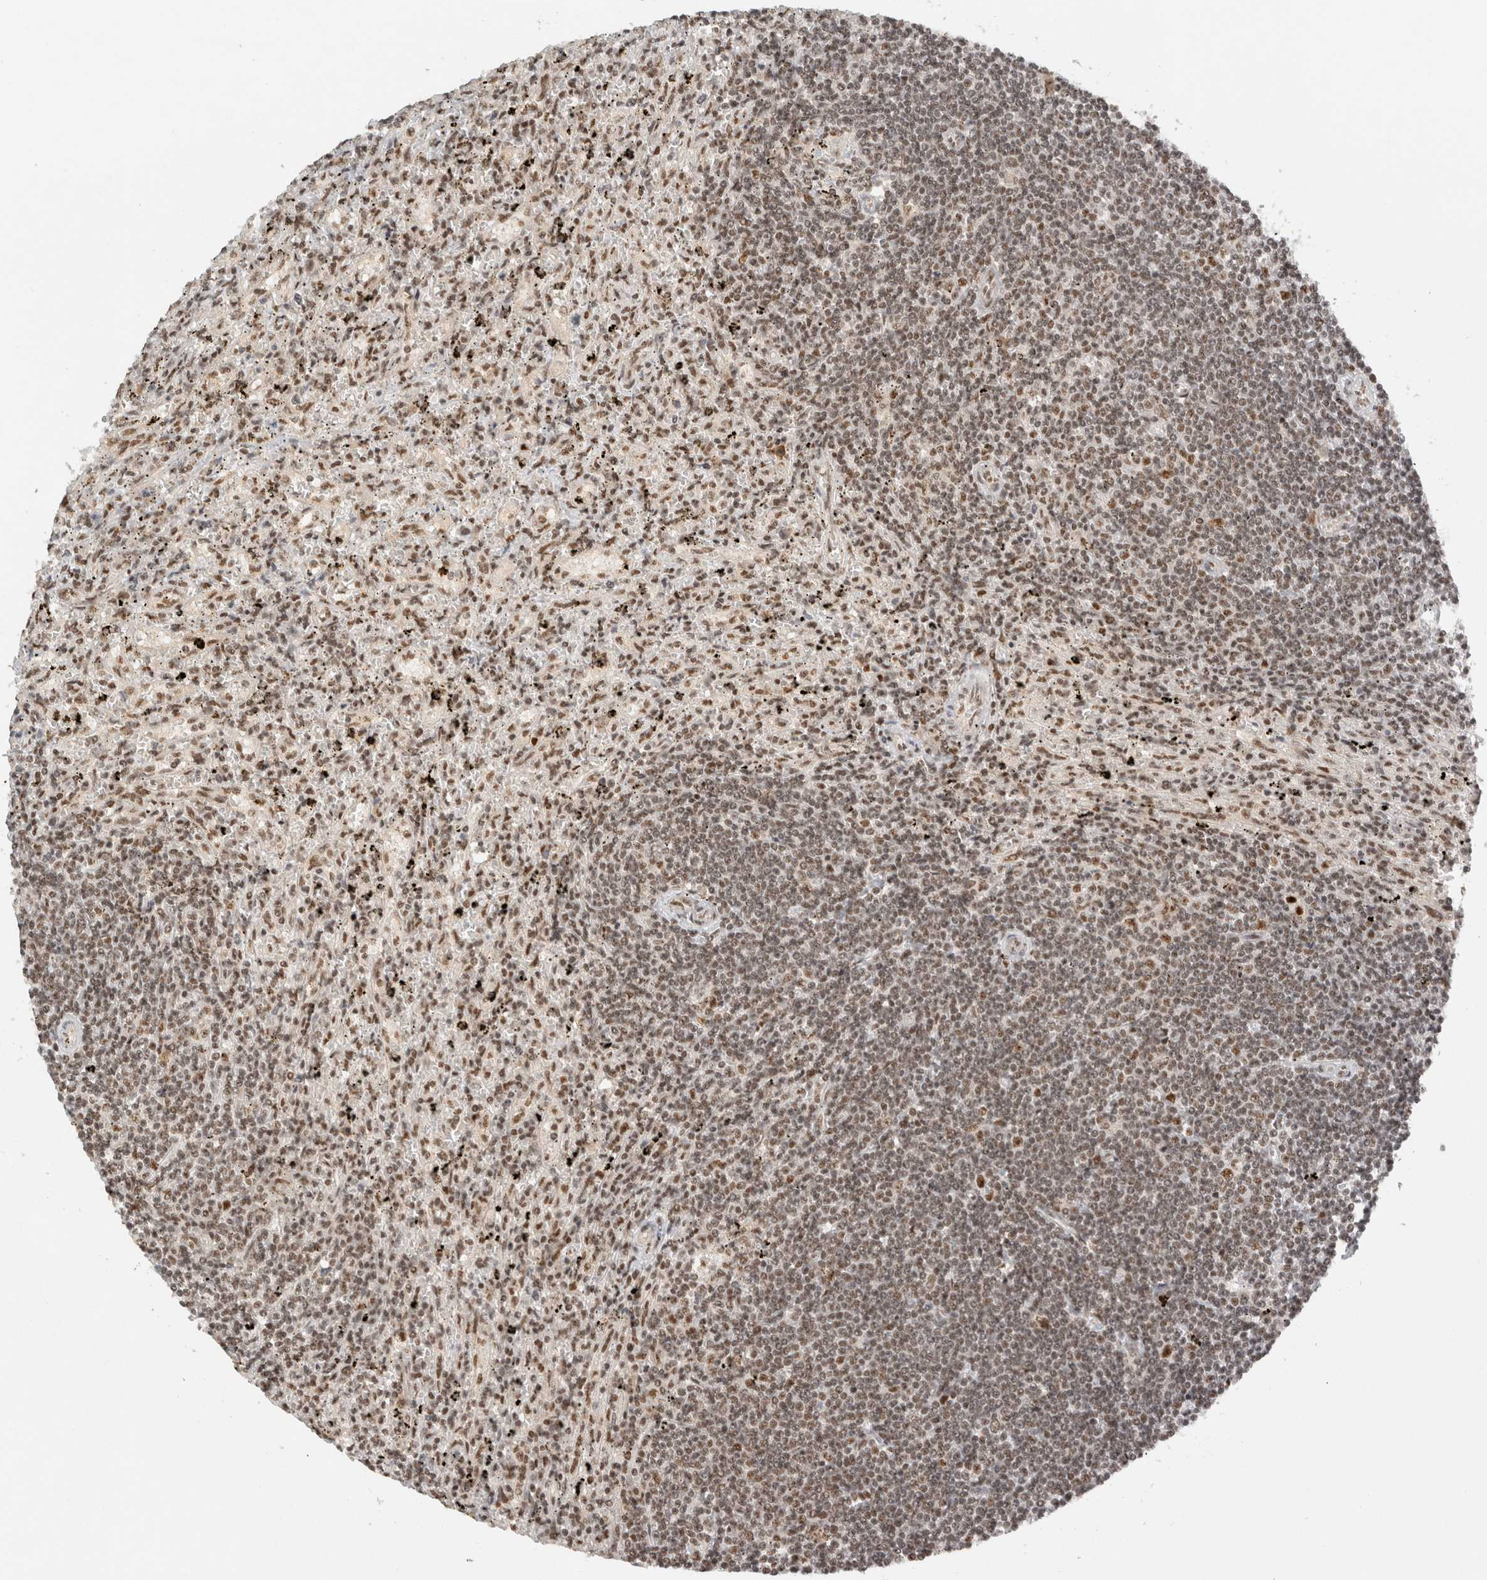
{"staining": {"intensity": "moderate", "quantity": ">75%", "location": "nuclear"}, "tissue": "lymphoma", "cell_type": "Tumor cells", "image_type": "cancer", "snomed": [{"axis": "morphology", "description": "Malignant lymphoma, non-Hodgkin's type, Low grade"}, {"axis": "topography", "description": "Spleen"}], "caption": "Immunohistochemical staining of human malignant lymphoma, non-Hodgkin's type (low-grade) demonstrates medium levels of moderate nuclear expression in approximately >75% of tumor cells.", "gene": "EBNA1BP2", "patient": {"sex": "male", "age": 76}}